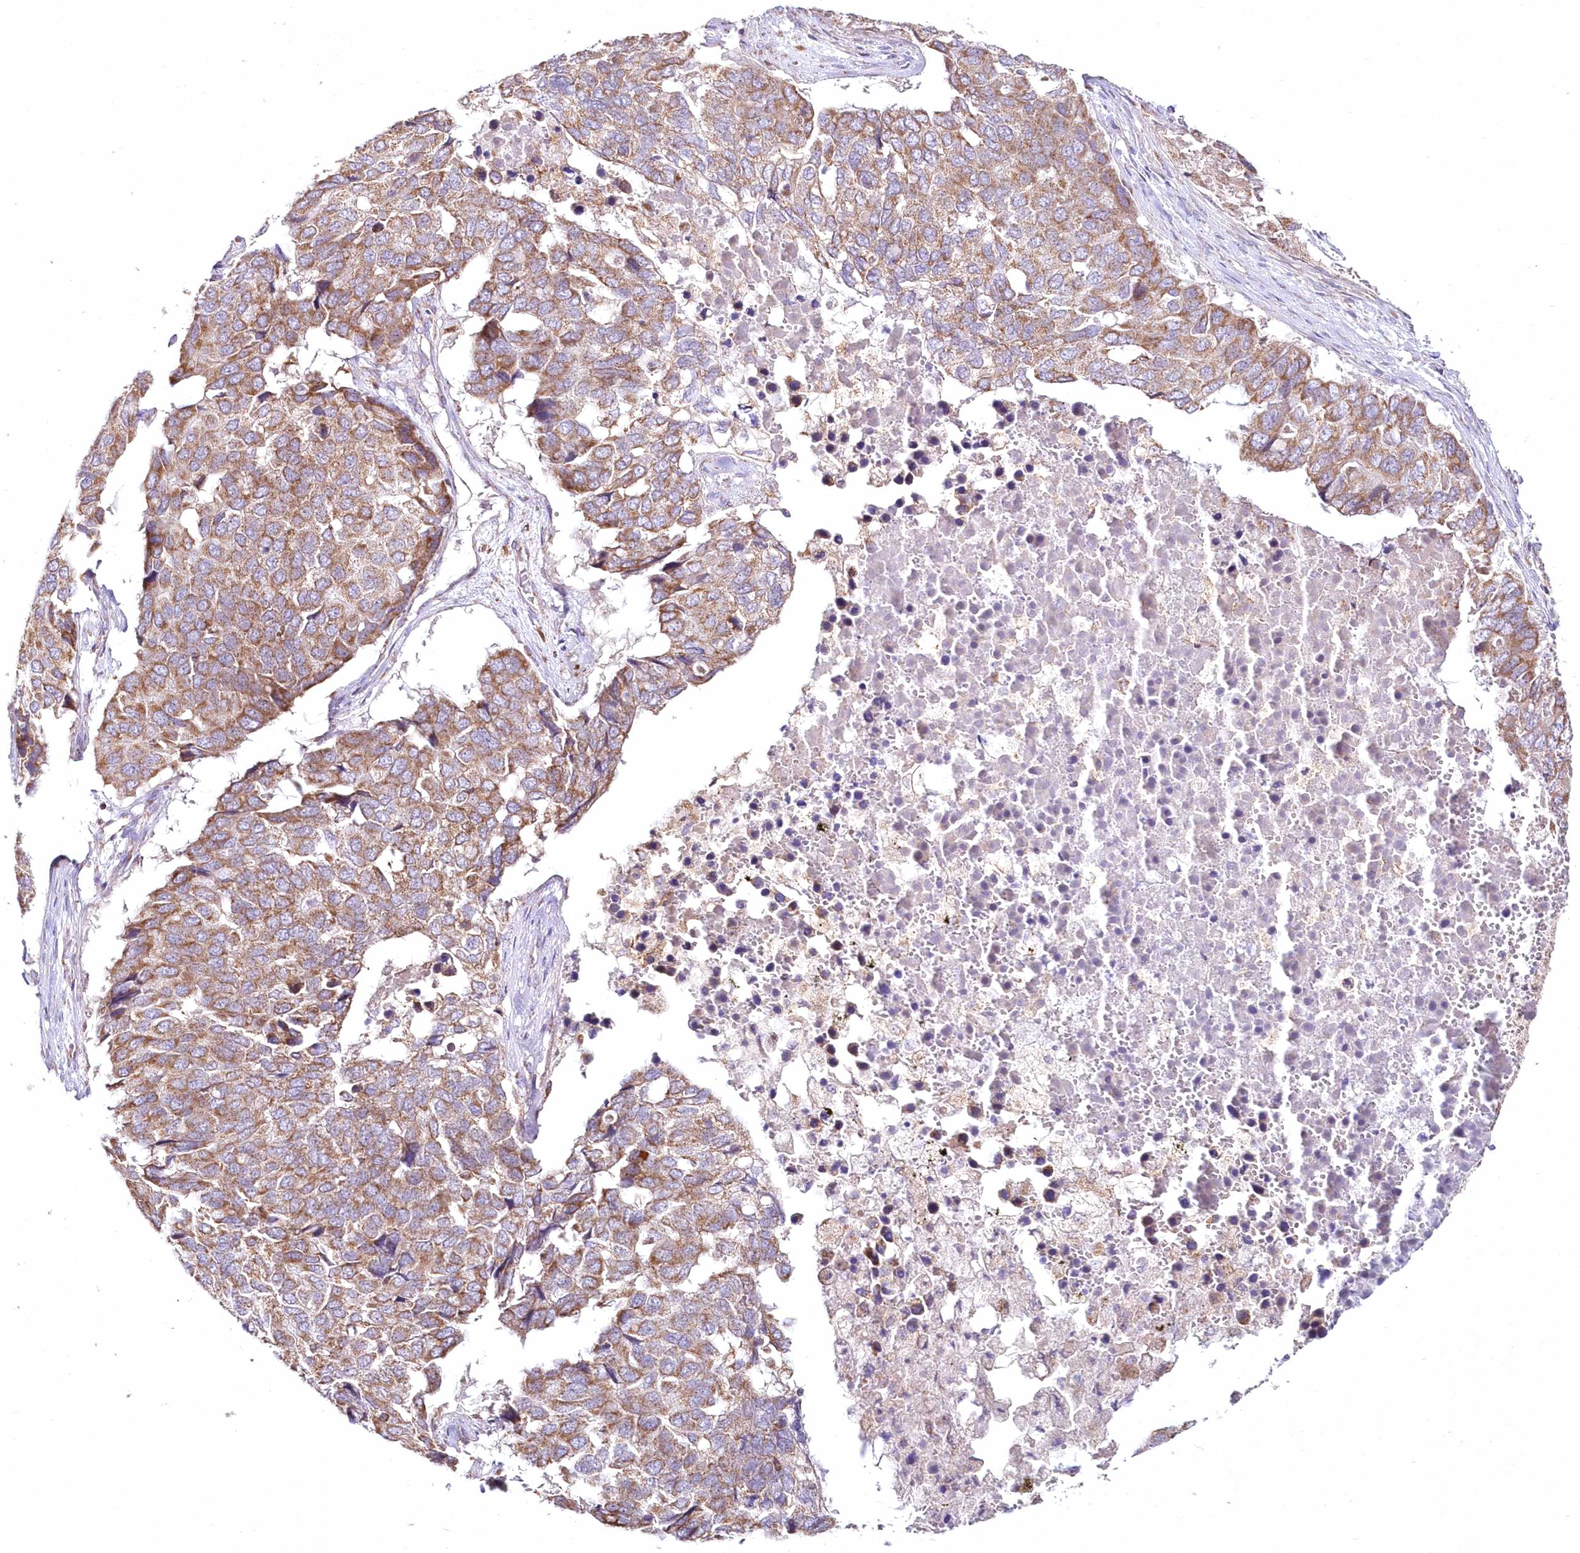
{"staining": {"intensity": "moderate", "quantity": ">75%", "location": "cytoplasmic/membranous"}, "tissue": "pancreatic cancer", "cell_type": "Tumor cells", "image_type": "cancer", "snomed": [{"axis": "morphology", "description": "Adenocarcinoma, NOS"}, {"axis": "topography", "description": "Pancreas"}], "caption": "An image showing moderate cytoplasmic/membranous positivity in about >75% of tumor cells in pancreatic cancer (adenocarcinoma), as visualized by brown immunohistochemical staining.", "gene": "DNA2", "patient": {"sex": "male", "age": 50}}